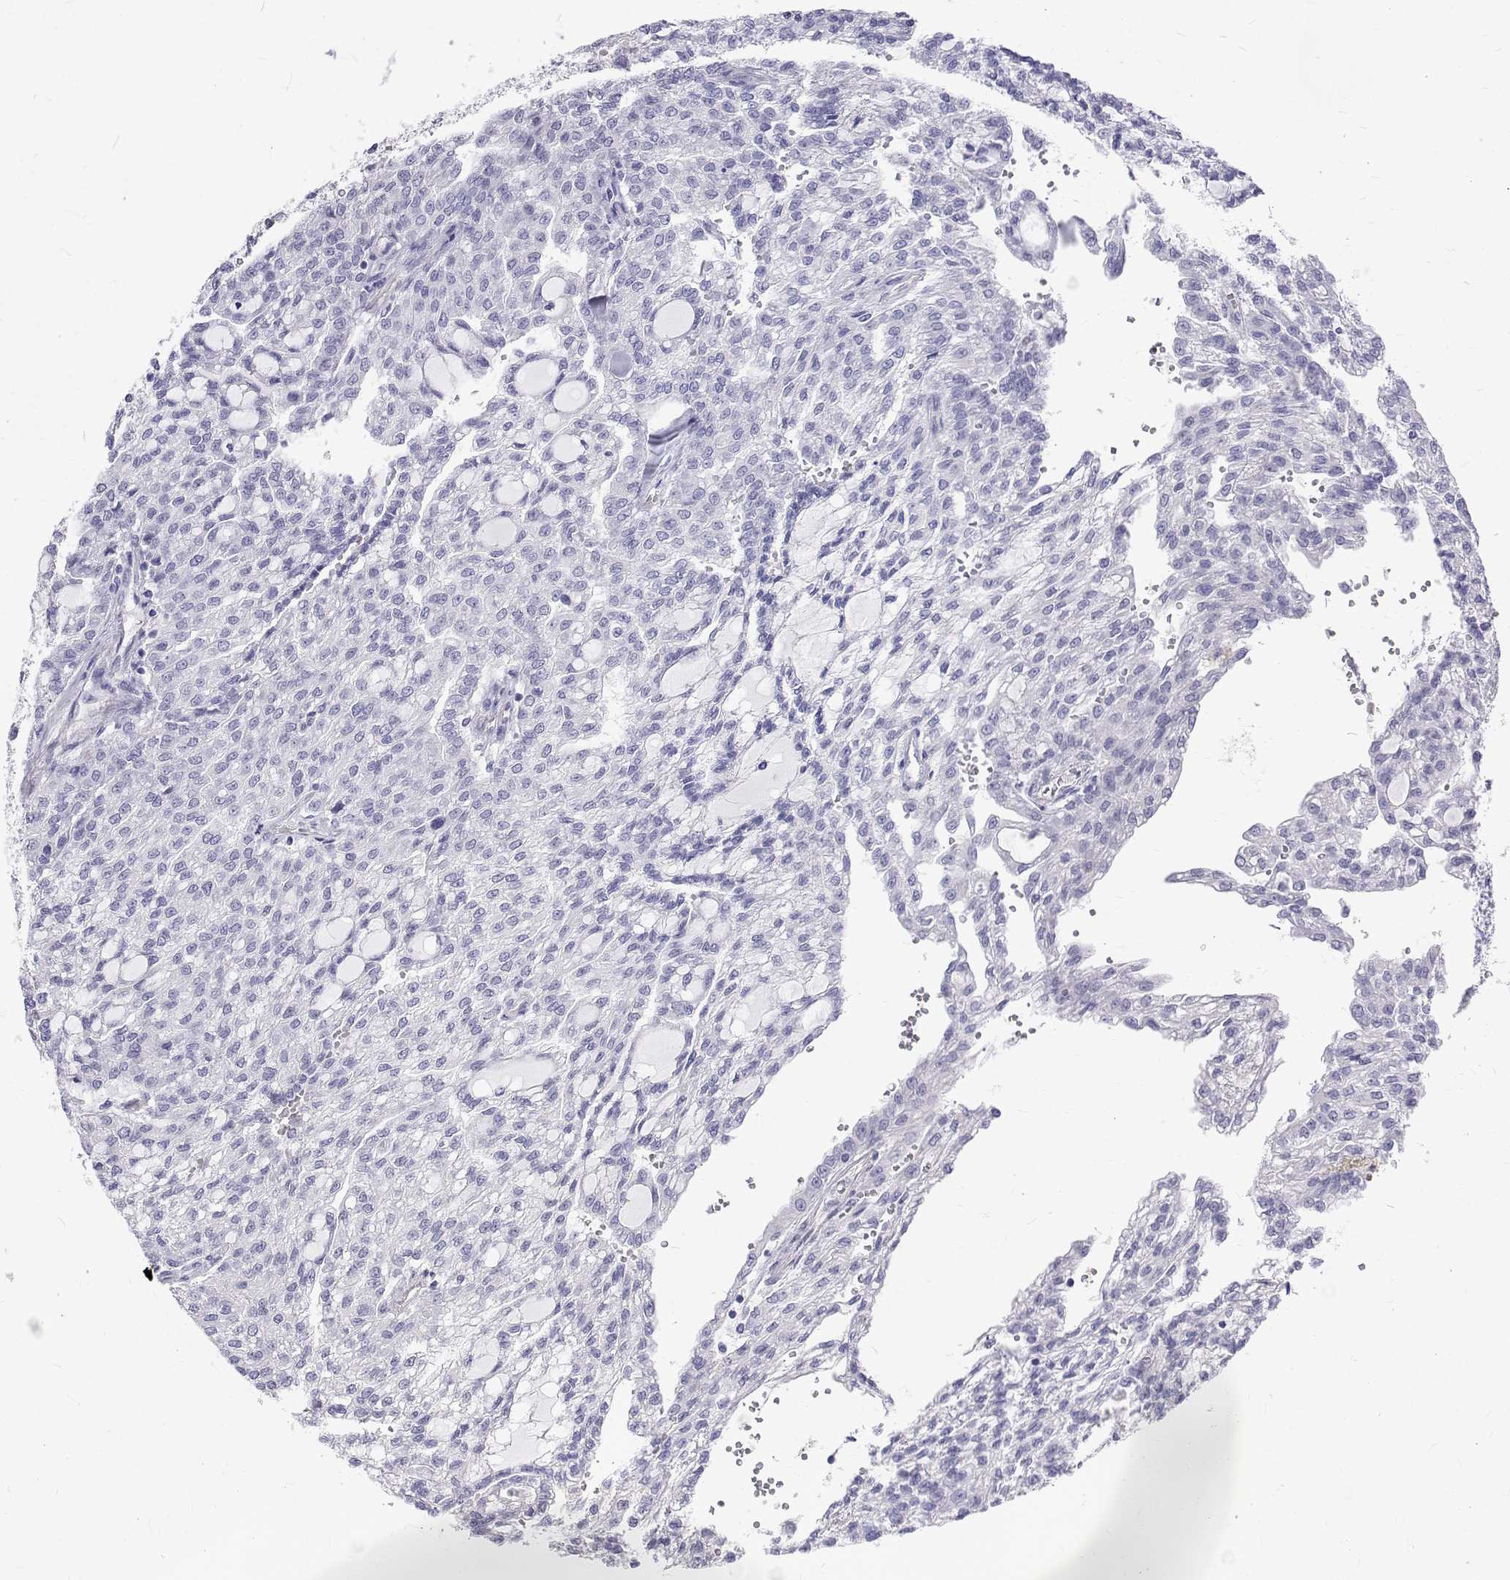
{"staining": {"intensity": "negative", "quantity": "none", "location": "none"}, "tissue": "renal cancer", "cell_type": "Tumor cells", "image_type": "cancer", "snomed": [{"axis": "morphology", "description": "Adenocarcinoma, NOS"}, {"axis": "topography", "description": "Kidney"}], "caption": "Histopathology image shows no significant protein positivity in tumor cells of renal cancer (adenocarcinoma). The staining is performed using DAB (3,3'-diaminobenzidine) brown chromogen with nuclei counter-stained in using hematoxylin.", "gene": "OPRPN", "patient": {"sex": "male", "age": 63}}